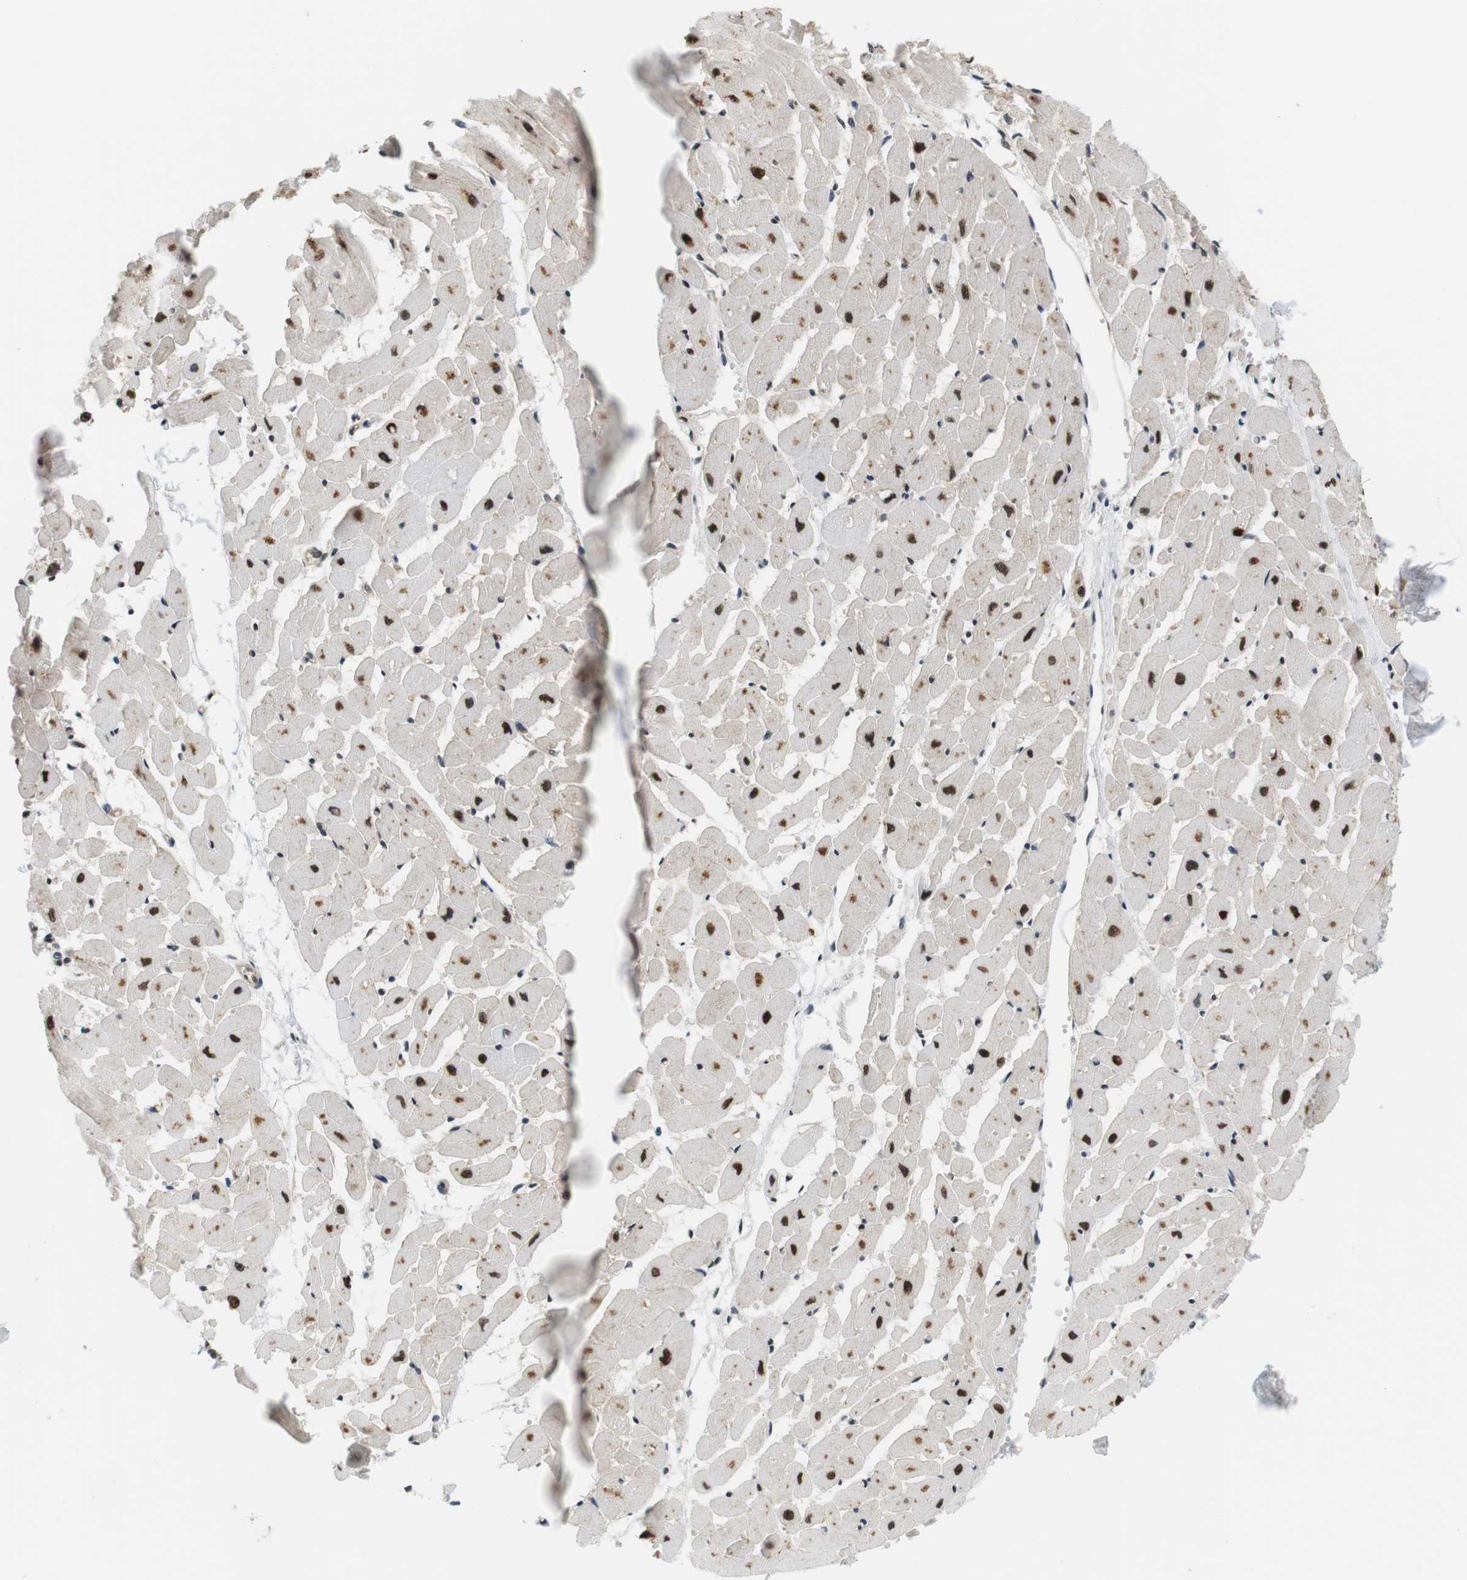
{"staining": {"intensity": "strong", "quantity": ">75%", "location": "nuclear"}, "tissue": "heart muscle", "cell_type": "Cardiomyocytes", "image_type": "normal", "snomed": [{"axis": "morphology", "description": "Normal tissue, NOS"}, {"axis": "topography", "description": "Heart"}], "caption": "DAB (3,3'-diaminobenzidine) immunohistochemical staining of unremarkable heart muscle reveals strong nuclear protein expression in about >75% of cardiomyocytes.", "gene": "CSNK2B", "patient": {"sex": "female", "age": 19}}